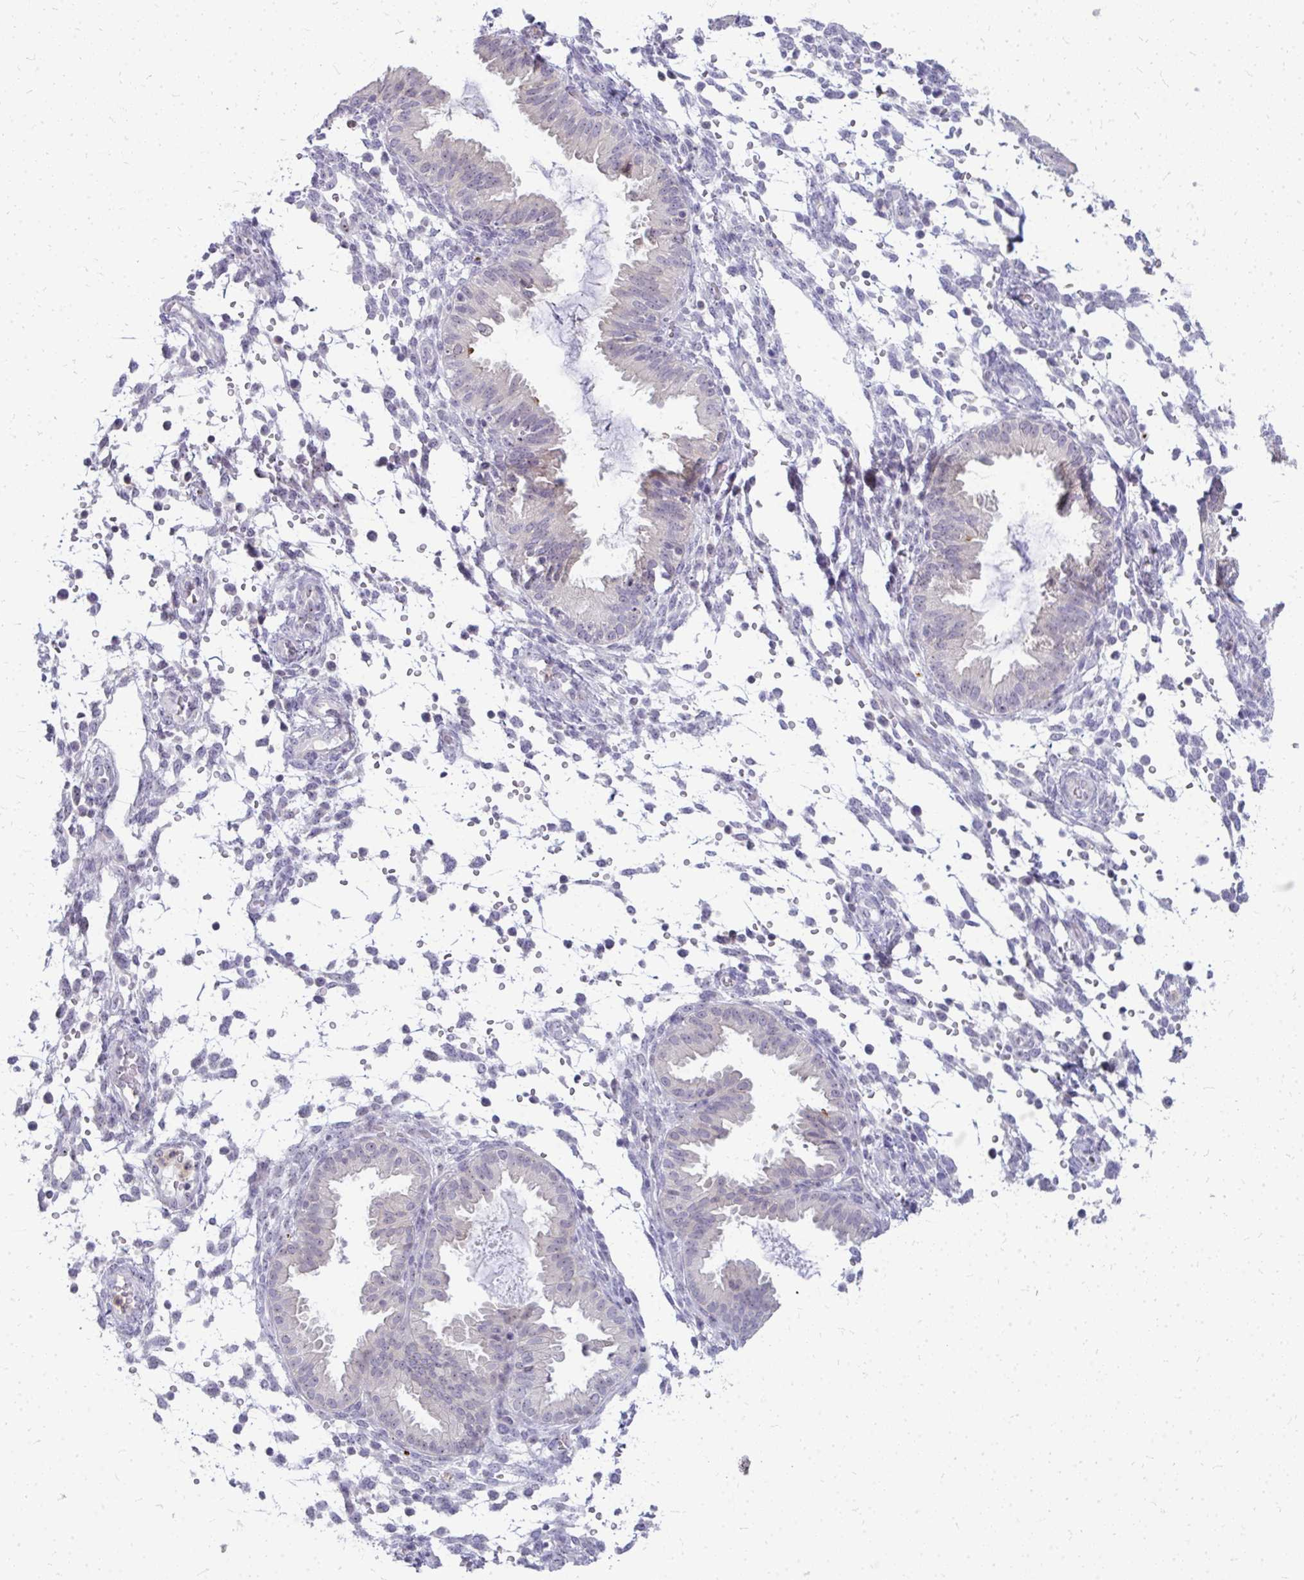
{"staining": {"intensity": "negative", "quantity": "none", "location": "none"}, "tissue": "endometrium", "cell_type": "Cells in endometrial stroma", "image_type": "normal", "snomed": [{"axis": "morphology", "description": "Normal tissue, NOS"}, {"axis": "topography", "description": "Endometrium"}], "caption": "Immunohistochemistry (IHC) micrograph of unremarkable endometrium: human endometrium stained with DAB reveals no significant protein staining in cells in endometrial stroma. Brightfield microscopy of immunohistochemistry (IHC) stained with DAB (3,3'-diaminobenzidine) (brown) and hematoxylin (blue), captured at high magnification.", "gene": "FAM9A", "patient": {"sex": "female", "age": 33}}